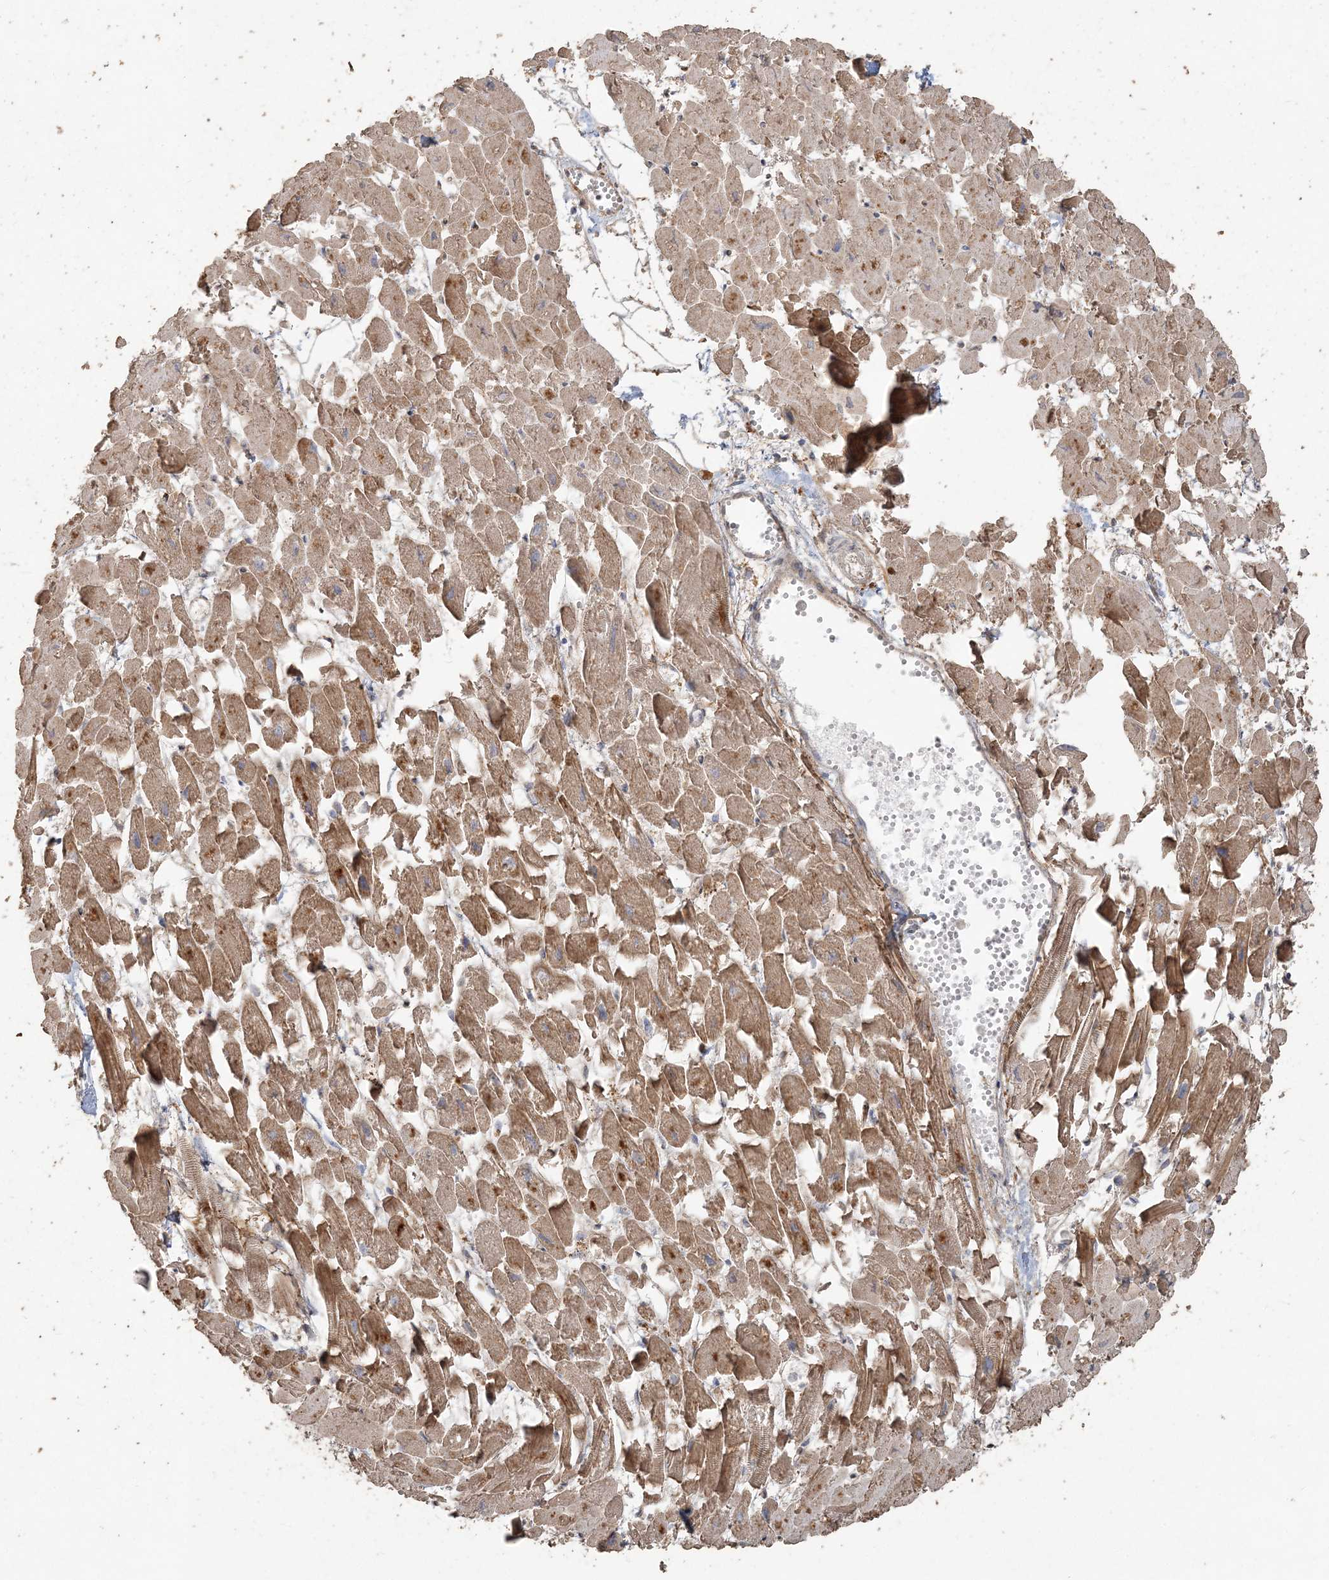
{"staining": {"intensity": "moderate", "quantity": ">75%", "location": "cytoplasmic/membranous"}, "tissue": "heart muscle", "cell_type": "Cardiomyocytes", "image_type": "normal", "snomed": [{"axis": "morphology", "description": "Normal tissue, NOS"}, {"axis": "topography", "description": "Heart"}], "caption": "Protein expression analysis of normal human heart muscle reveals moderate cytoplasmic/membranous expression in about >75% of cardiomyocytes. Using DAB (brown) and hematoxylin (blue) stains, captured at high magnification using brightfield microscopy.", "gene": "RNF145", "patient": {"sex": "female", "age": 64}}